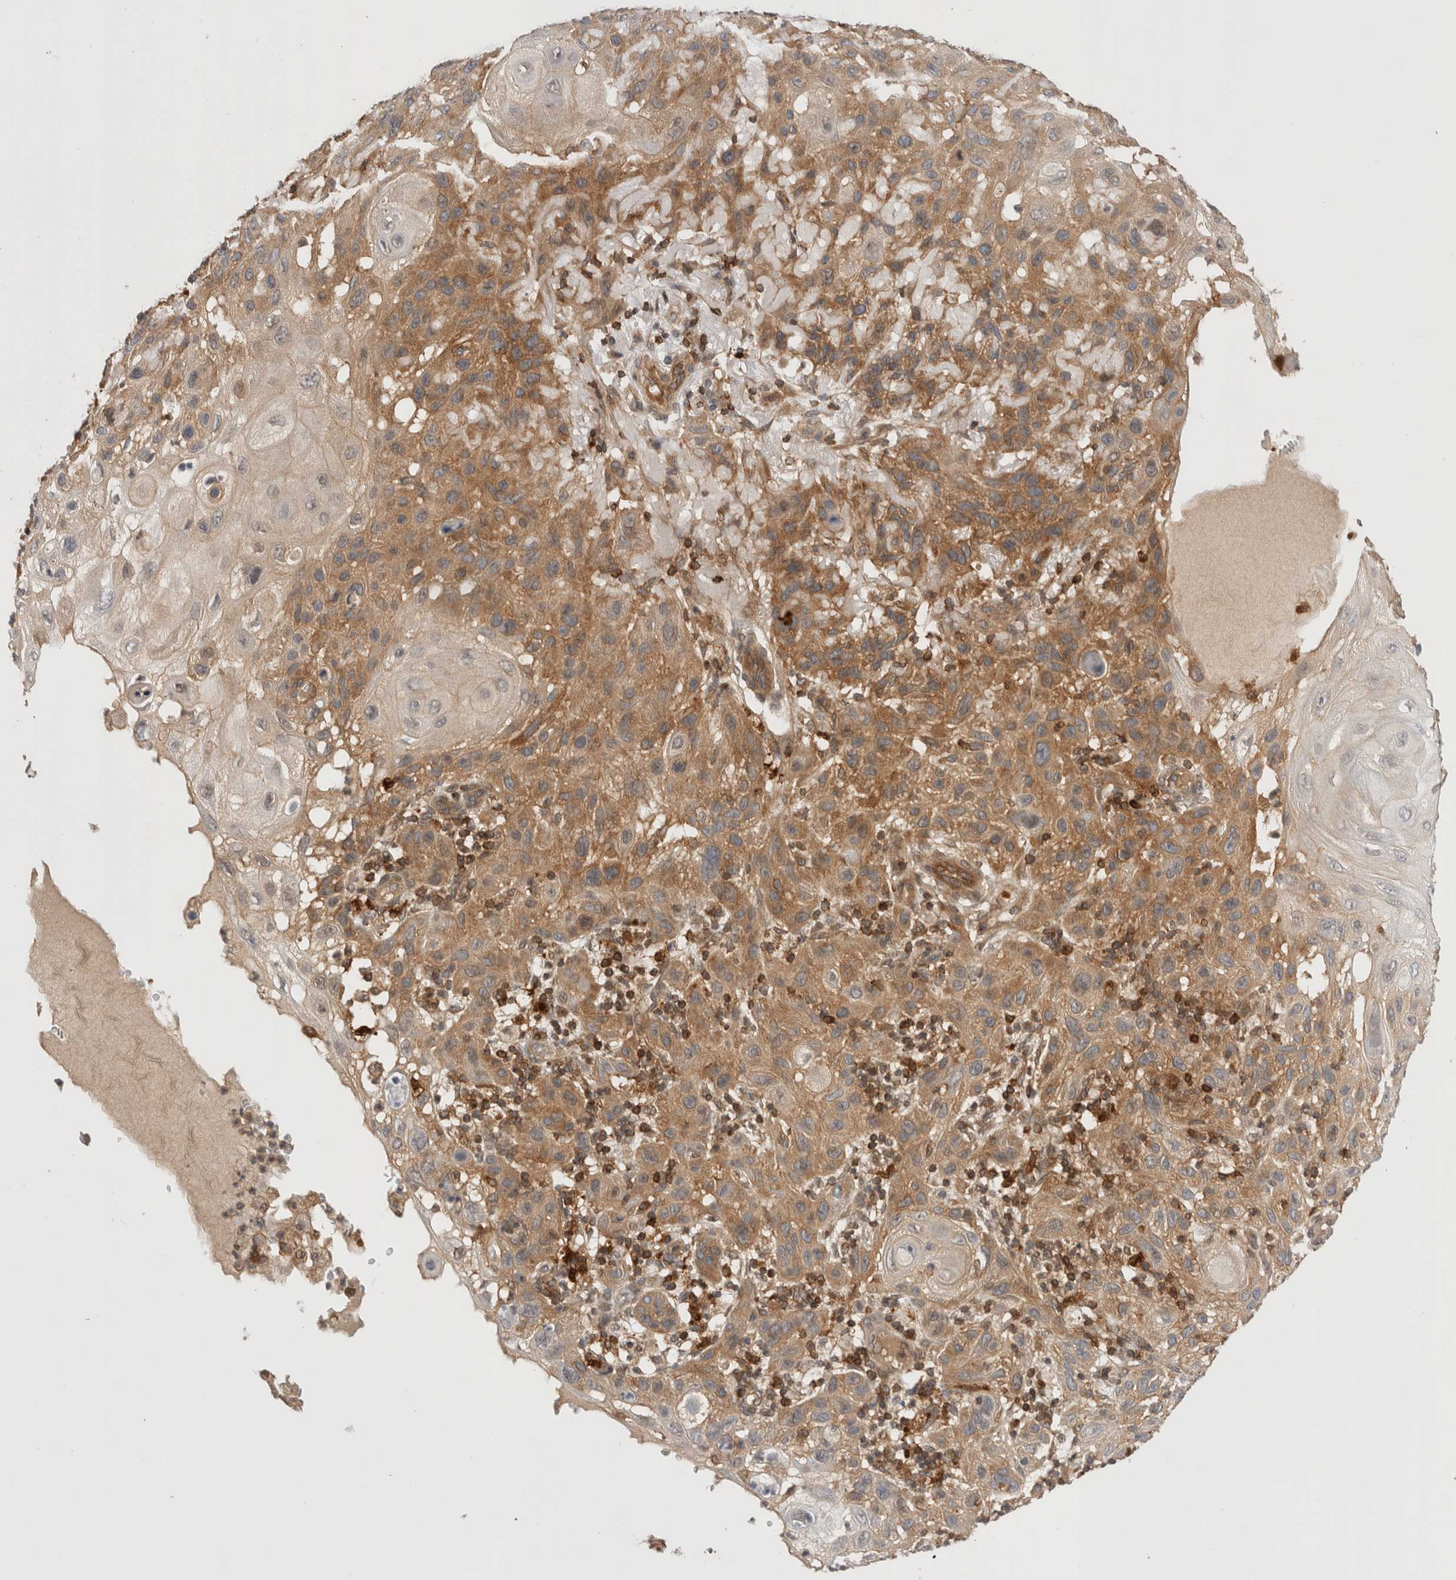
{"staining": {"intensity": "moderate", "quantity": ">75%", "location": "cytoplasmic/membranous"}, "tissue": "skin cancer", "cell_type": "Tumor cells", "image_type": "cancer", "snomed": [{"axis": "morphology", "description": "Normal tissue, NOS"}, {"axis": "morphology", "description": "Squamous cell carcinoma, NOS"}, {"axis": "topography", "description": "Skin"}], "caption": "Immunohistochemical staining of human skin cancer (squamous cell carcinoma) exhibits medium levels of moderate cytoplasmic/membranous positivity in about >75% of tumor cells. (DAB IHC with brightfield microscopy, high magnification).", "gene": "NFKB1", "patient": {"sex": "female", "age": 96}}